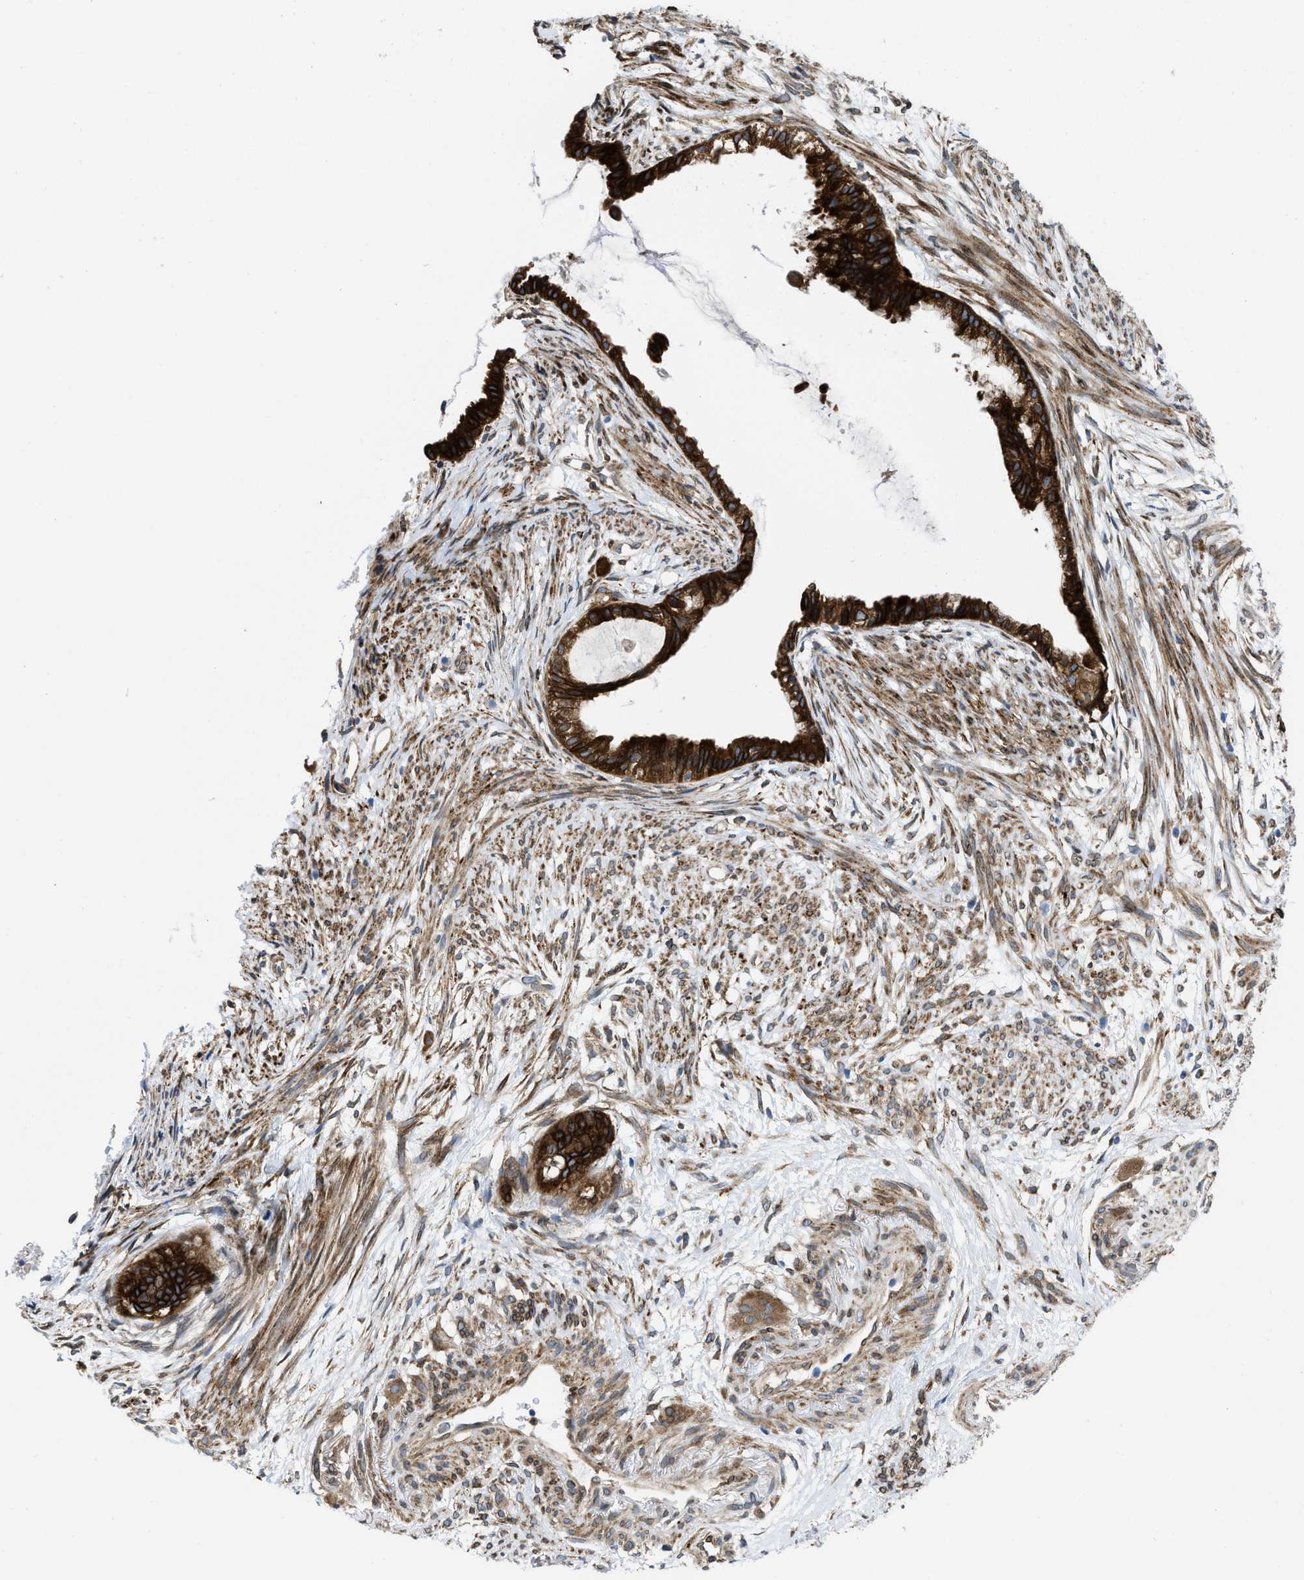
{"staining": {"intensity": "strong", "quantity": ">75%", "location": "cytoplasmic/membranous"}, "tissue": "cervical cancer", "cell_type": "Tumor cells", "image_type": "cancer", "snomed": [{"axis": "morphology", "description": "Normal tissue, NOS"}, {"axis": "morphology", "description": "Adenocarcinoma, NOS"}, {"axis": "topography", "description": "Cervix"}, {"axis": "topography", "description": "Endometrium"}], "caption": "Immunohistochemistry (DAB) staining of cervical cancer (adenocarcinoma) demonstrates strong cytoplasmic/membranous protein expression in about >75% of tumor cells.", "gene": "ERLIN2", "patient": {"sex": "female", "age": 86}}